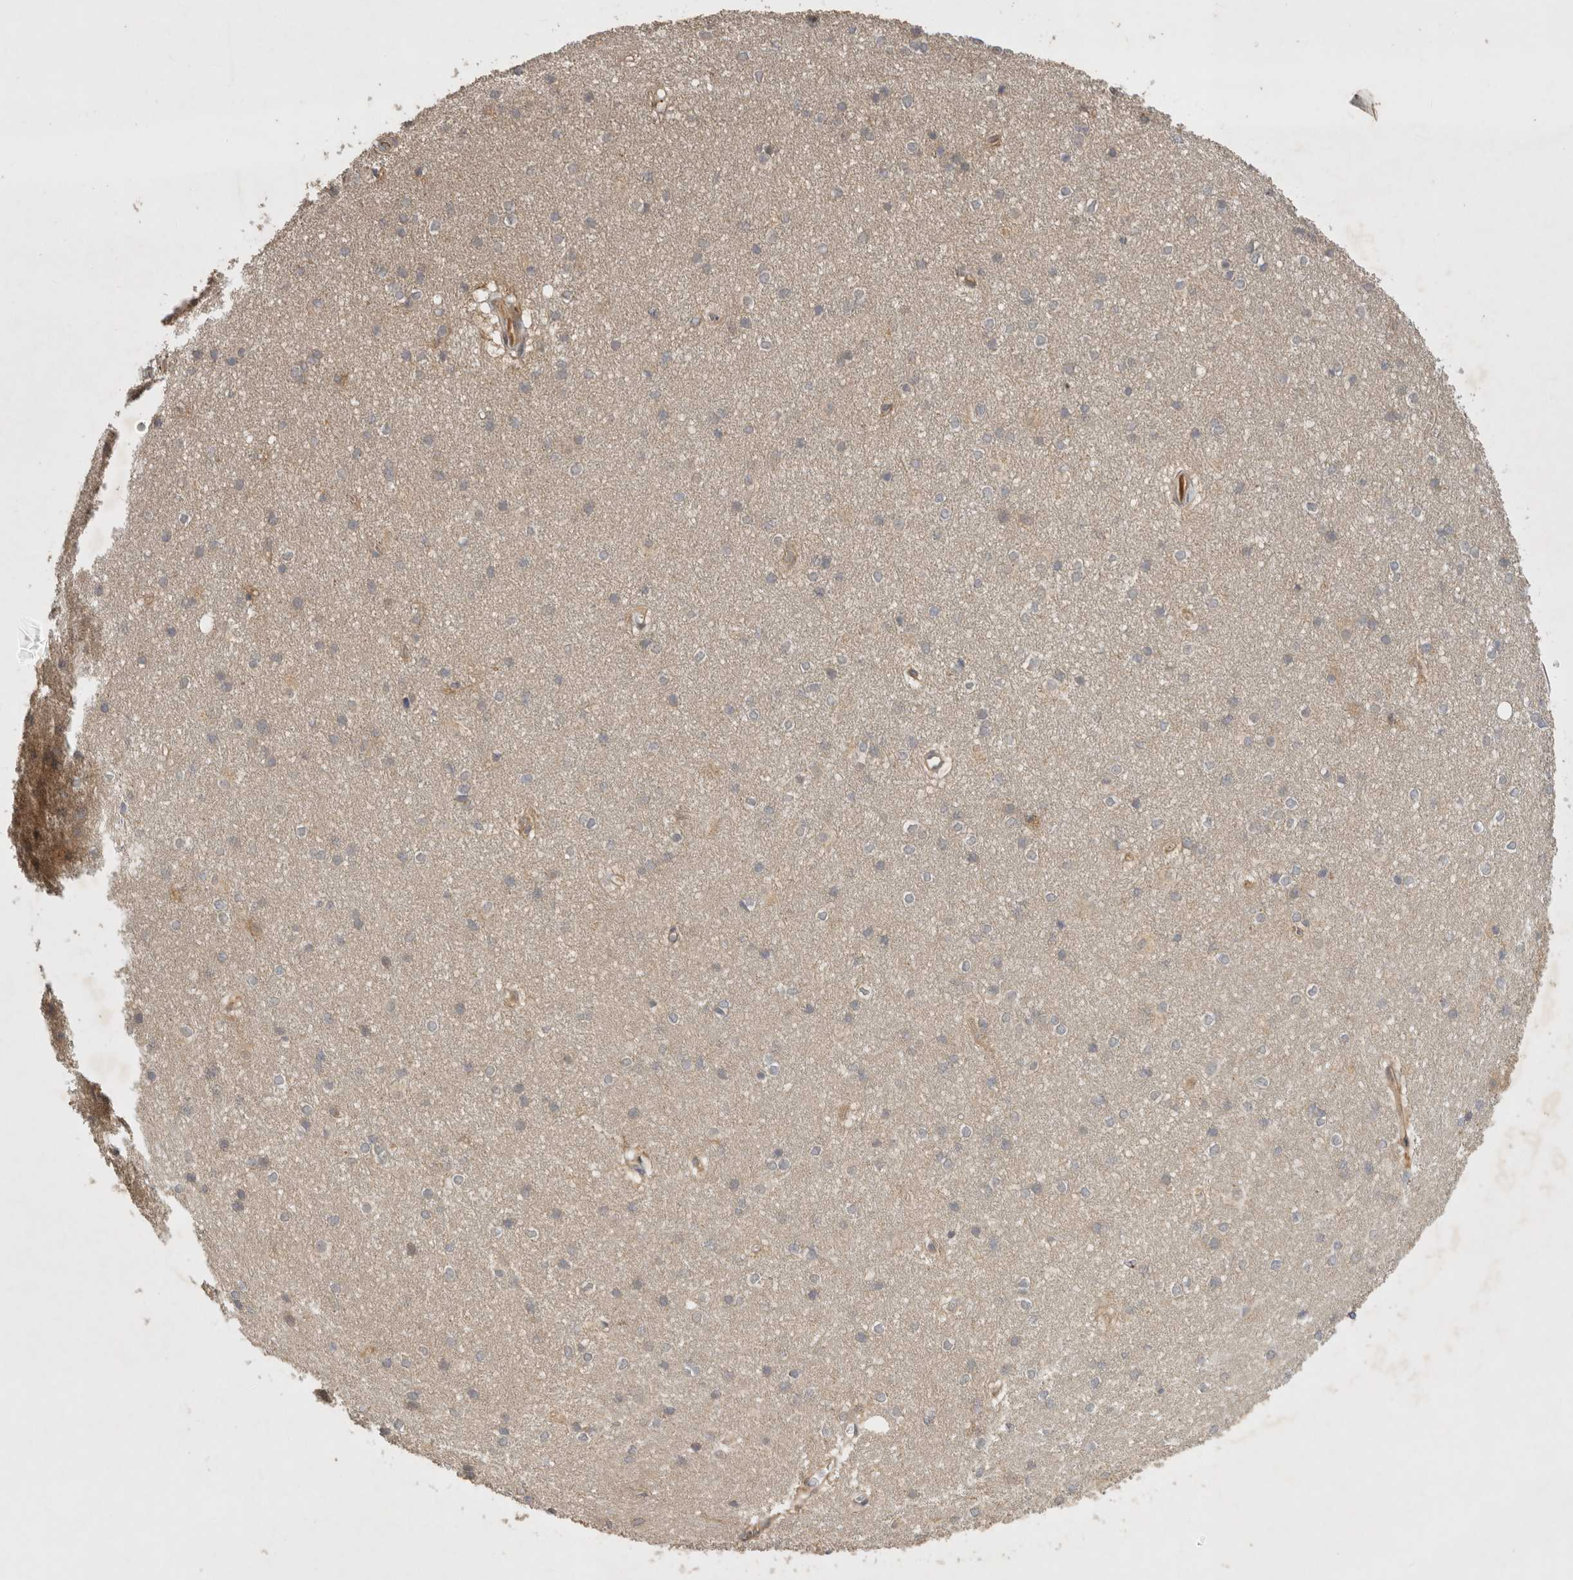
{"staining": {"intensity": "moderate", "quantity": "<25%", "location": "cytoplasmic/membranous"}, "tissue": "caudate", "cell_type": "Glial cells", "image_type": "normal", "snomed": [{"axis": "morphology", "description": "Normal tissue, NOS"}, {"axis": "topography", "description": "Lateral ventricle wall"}], "caption": "Caudate stained with DAB (3,3'-diaminobenzidine) immunohistochemistry shows low levels of moderate cytoplasmic/membranous staining in approximately <25% of glial cells. The staining was performed using DAB (3,3'-diaminobenzidine), with brown indicating positive protein expression. Nuclei are stained blue with hematoxylin.", "gene": "PPP1R42", "patient": {"sex": "female", "age": 19}}